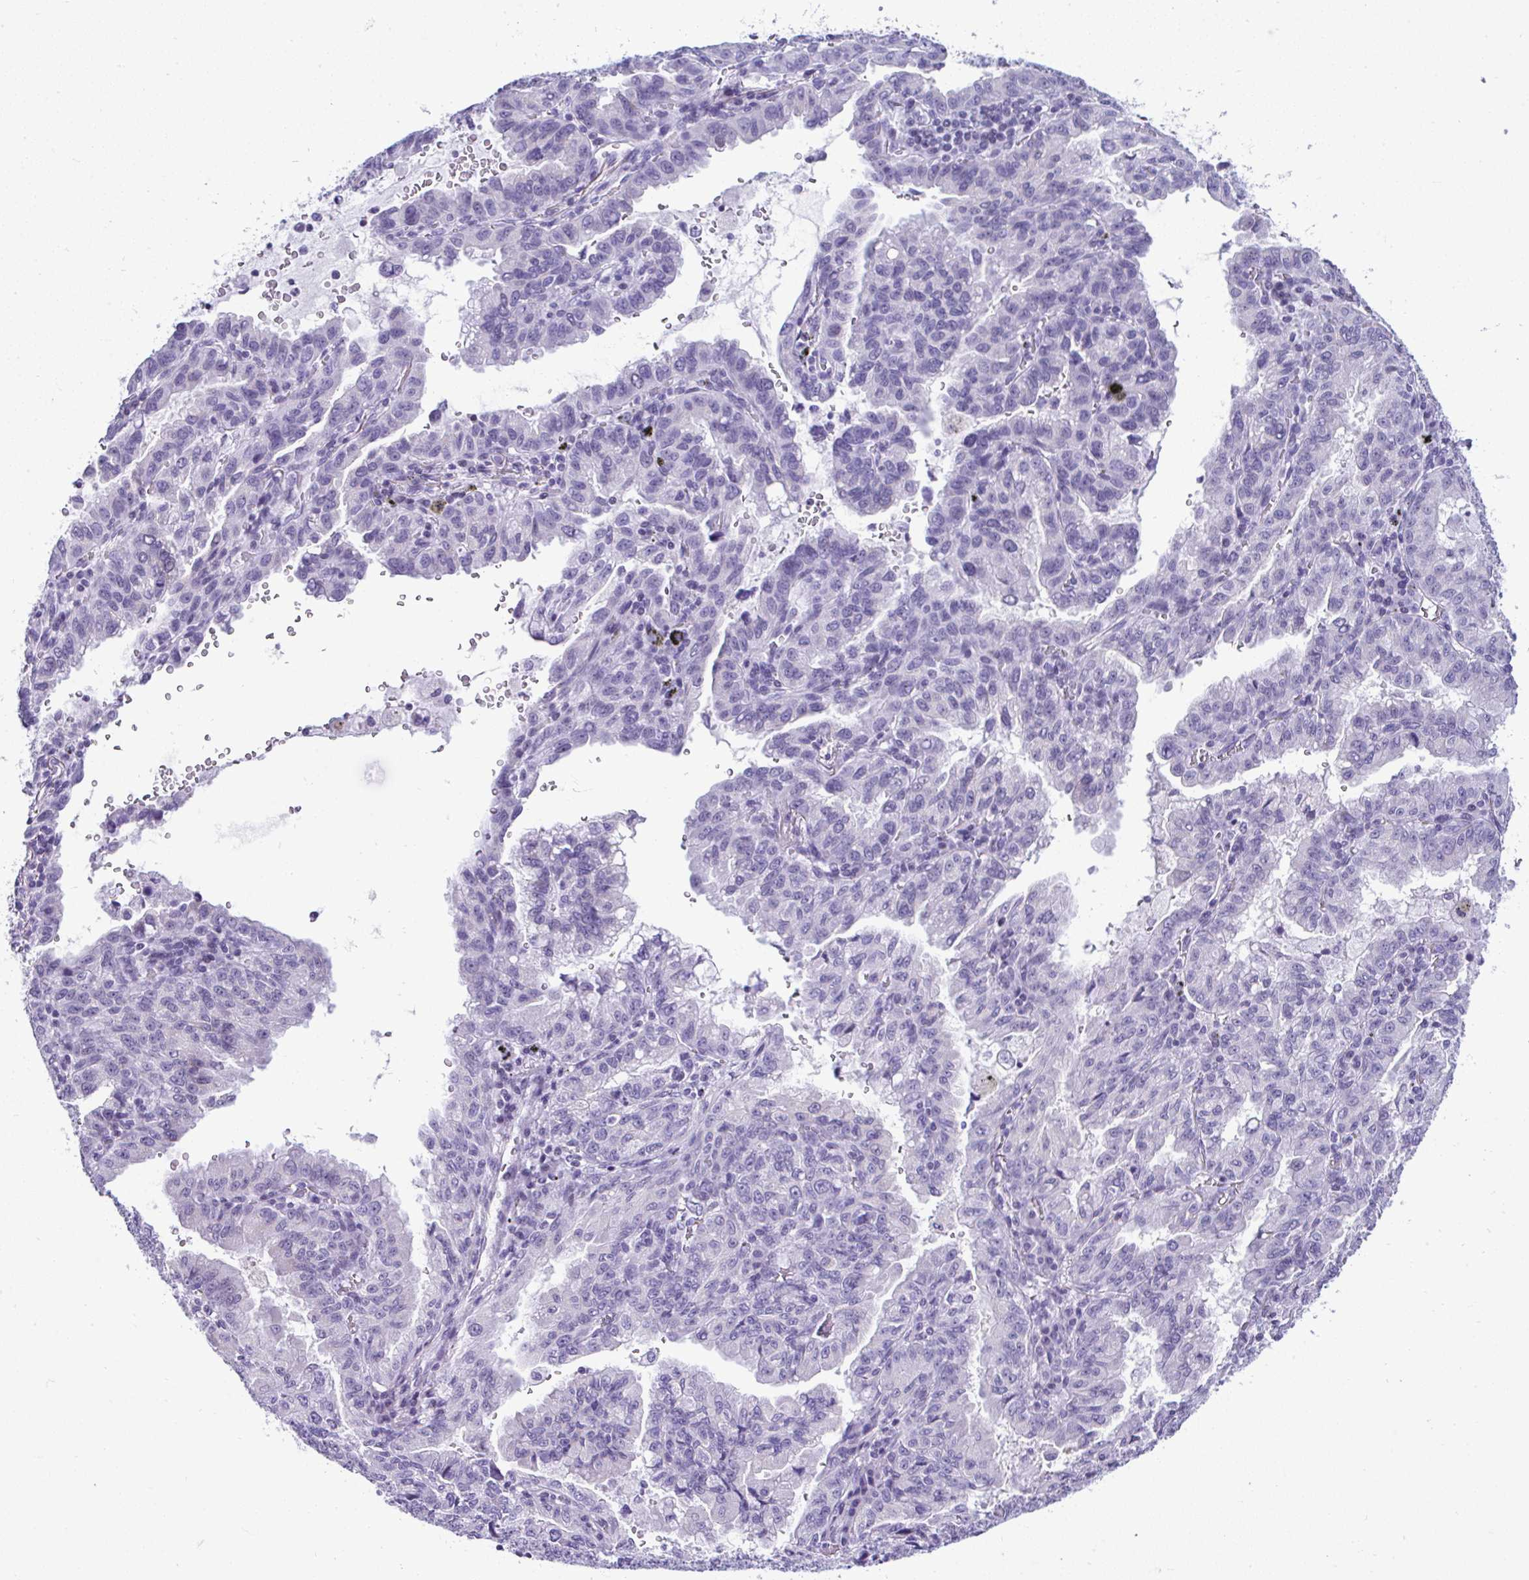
{"staining": {"intensity": "negative", "quantity": "none", "location": "none"}, "tissue": "lung cancer", "cell_type": "Tumor cells", "image_type": "cancer", "snomed": [{"axis": "morphology", "description": "Adenocarcinoma, NOS"}, {"axis": "topography", "description": "Lymph node"}, {"axis": "topography", "description": "Lung"}], "caption": "Tumor cells are negative for protein expression in human lung cancer (adenocarcinoma).", "gene": "RNF183", "patient": {"sex": "male", "age": 66}}